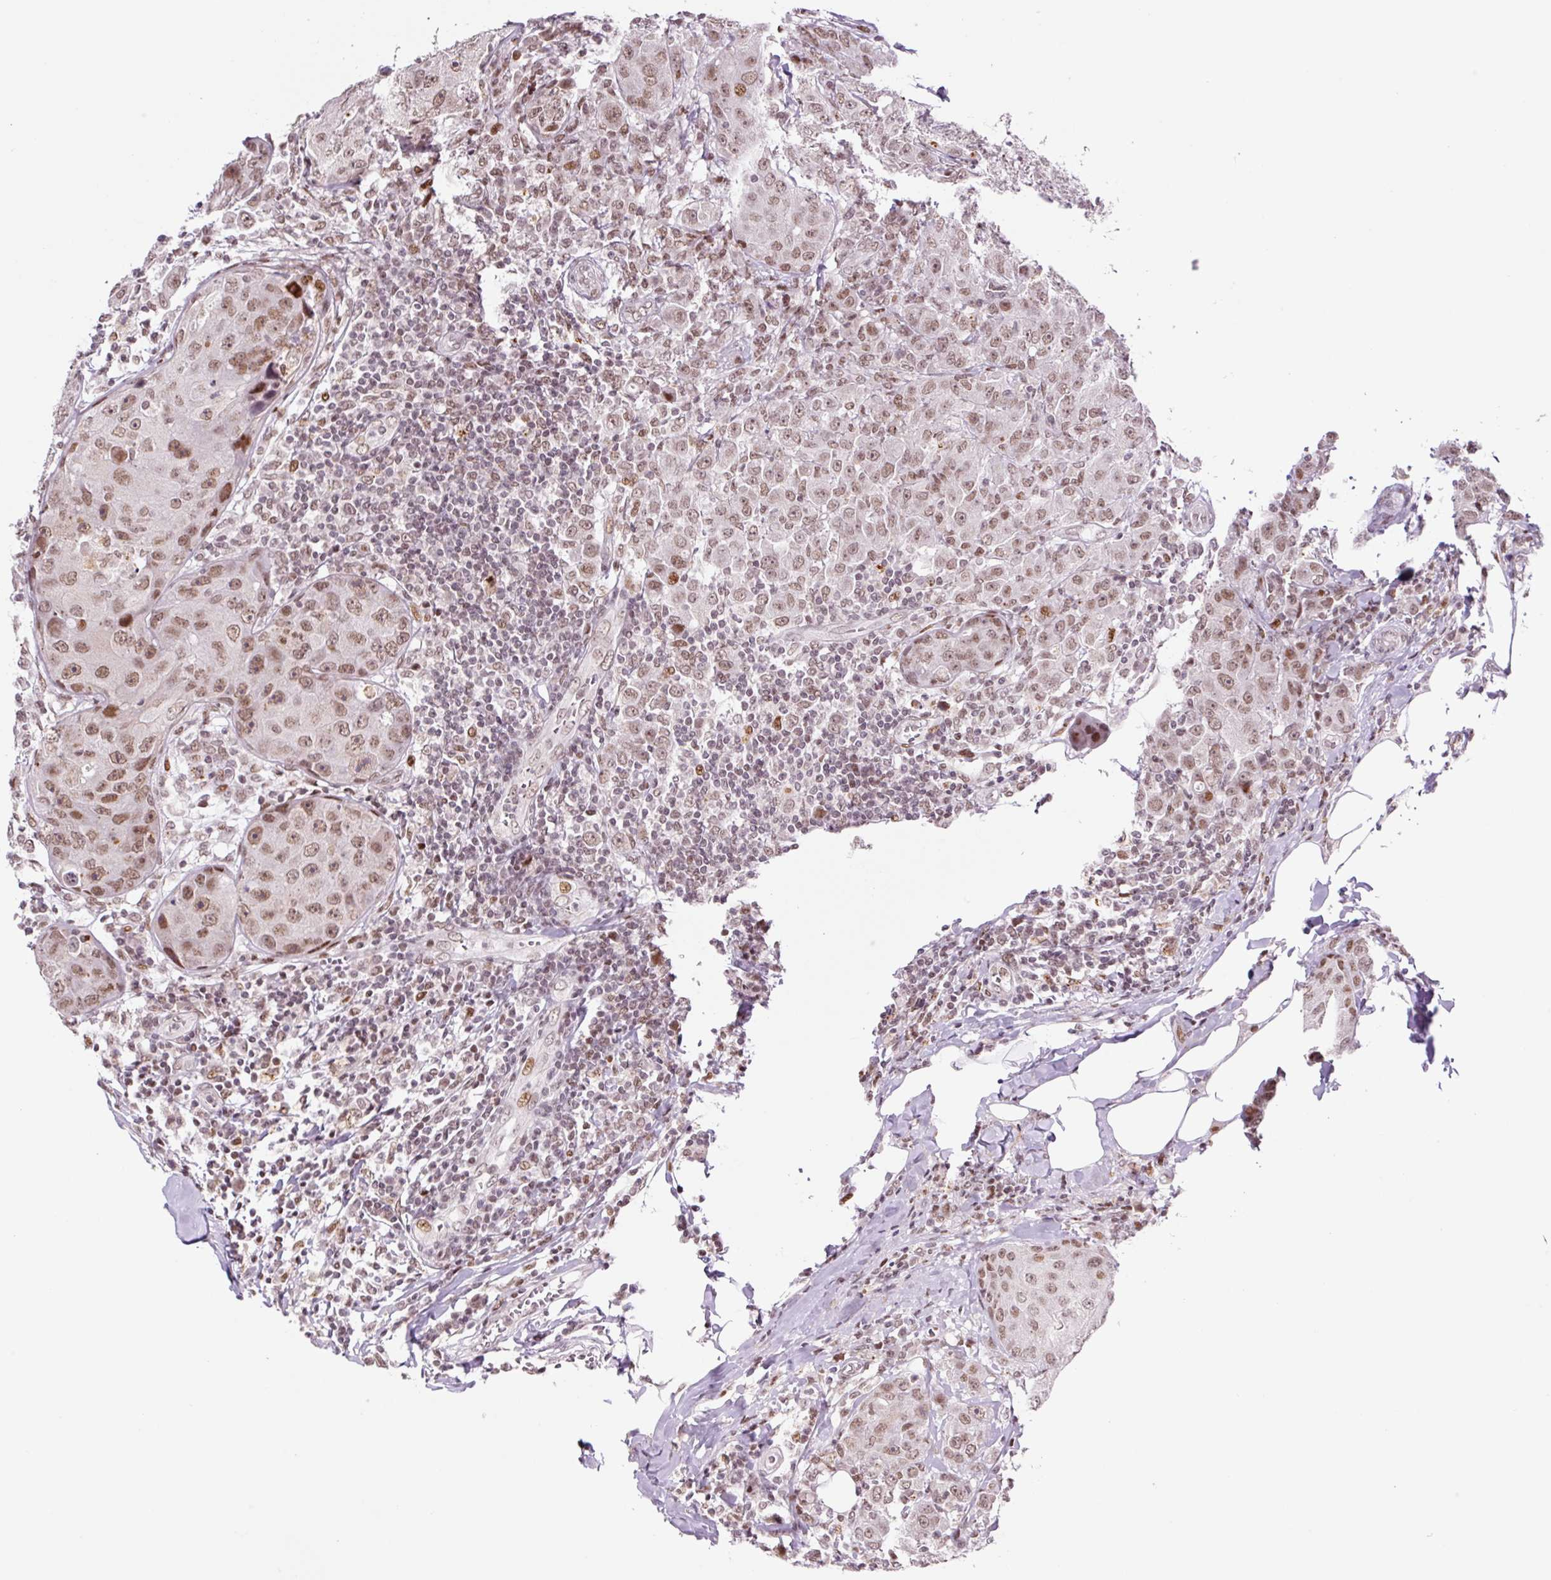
{"staining": {"intensity": "moderate", "quantity": ">75%", "location": "nuclear"}, "tissue": "breast cancer", "cell_type": "Tumor cells", "image_type": "cancer", "snomed": [{"axis": "morphology", "description": "Duct carcinoma"}, {"axis": "topography", "description": "Breast"}], "caption": "Moderate nuclear expression is seen in about >75% of tumor cells in breast cancer (intraductal carcinoma). (IHC, brightfield microscopy, high magnification).", "gene": "CCNL2", "patient": {"sex": "female", "age": 43}}